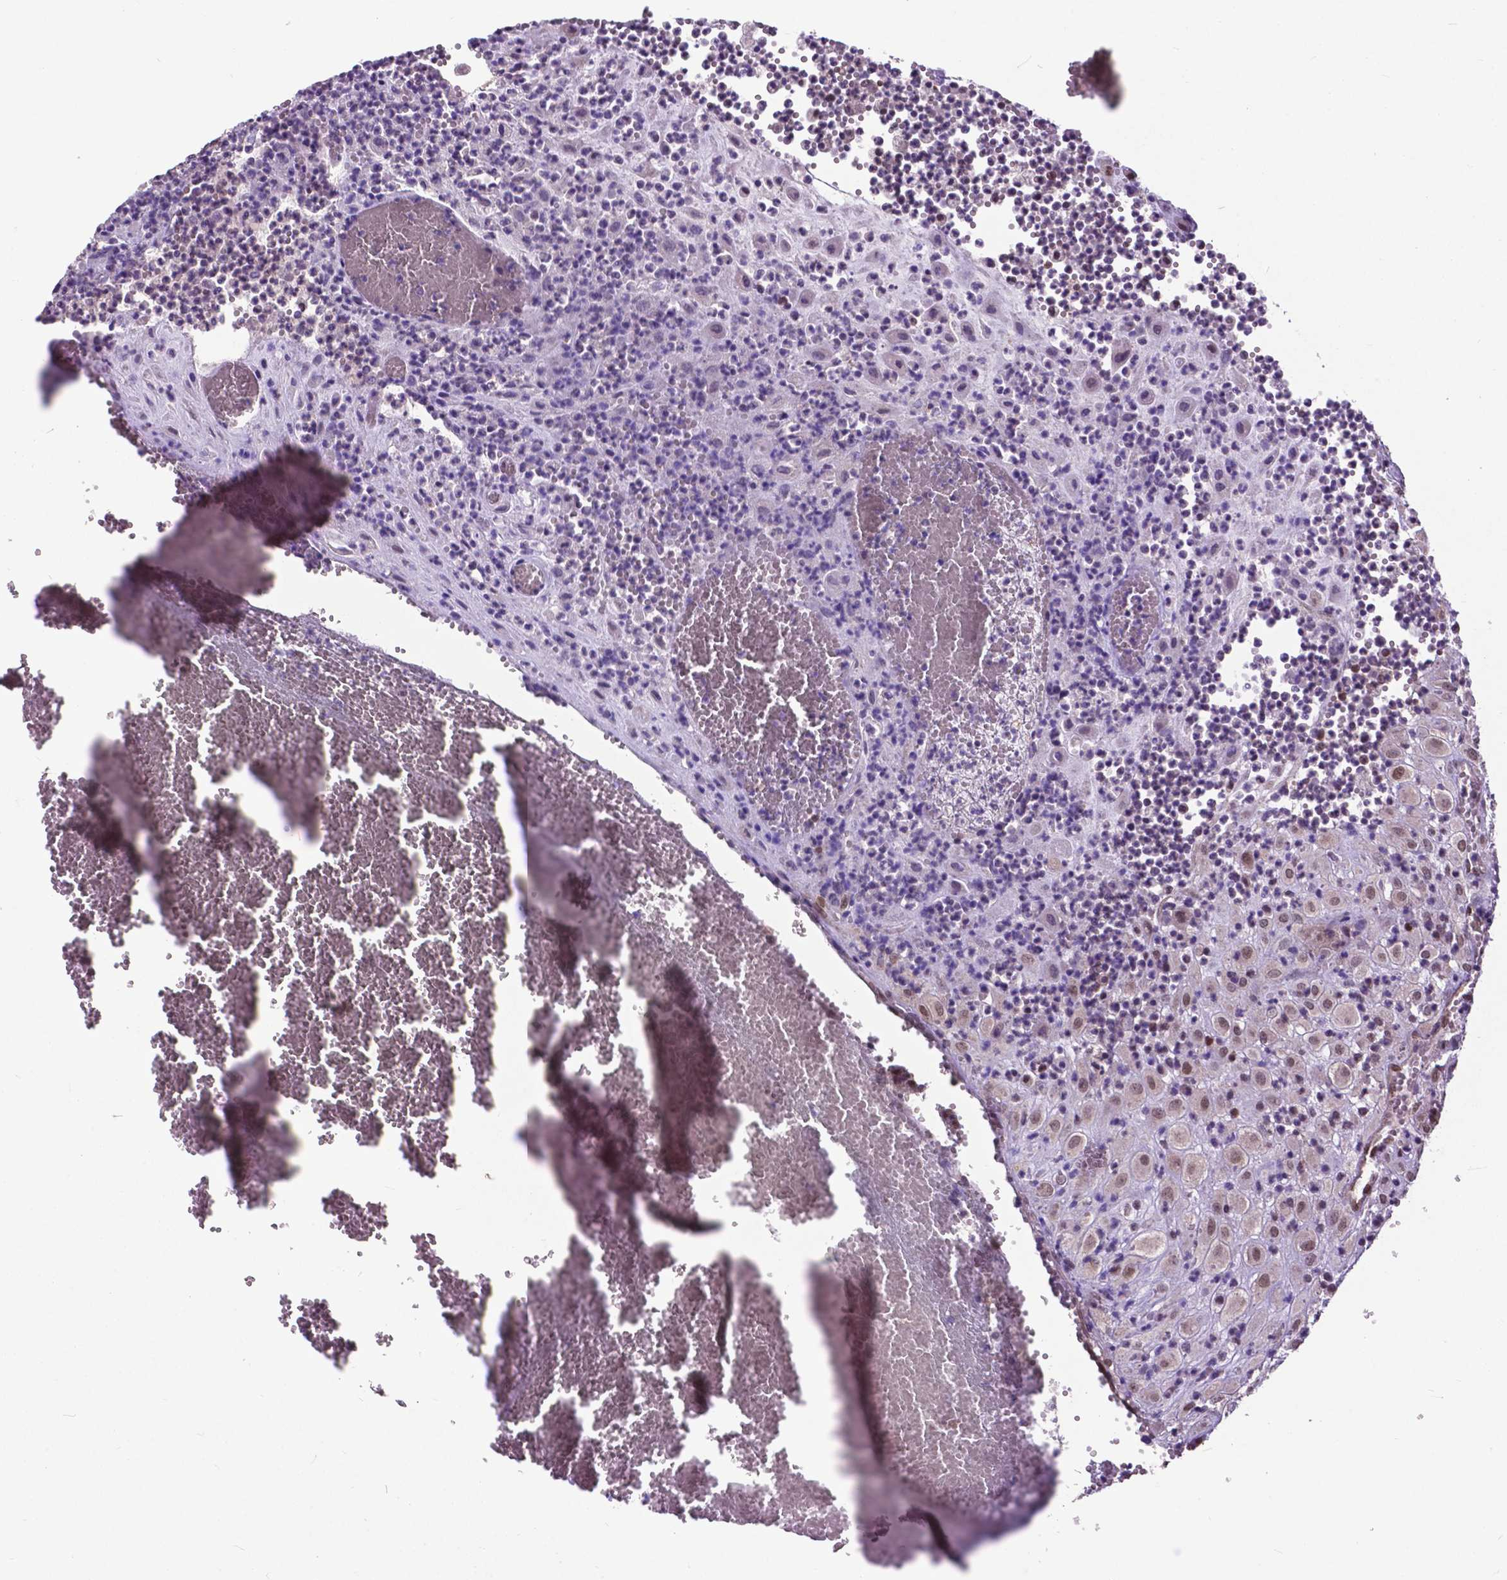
{"staining": {"intensity": "weak", "quantity": ">75%", "location": "nuclear"}, "tissue": "placenta", "cell_type": "Decidual cells", "image_type": "normal", "snomed": [{"axis": "morphology", "description": "Normal tissue, NOS"}, {"axis": "topography", "description": "Placenta"}], "caption": "Weak nuclear positivity is identified in approximately >75% of decidual cells in normal placenta.", "gene": "FAF1", "patient": {"sex": "female", "age": 24}}